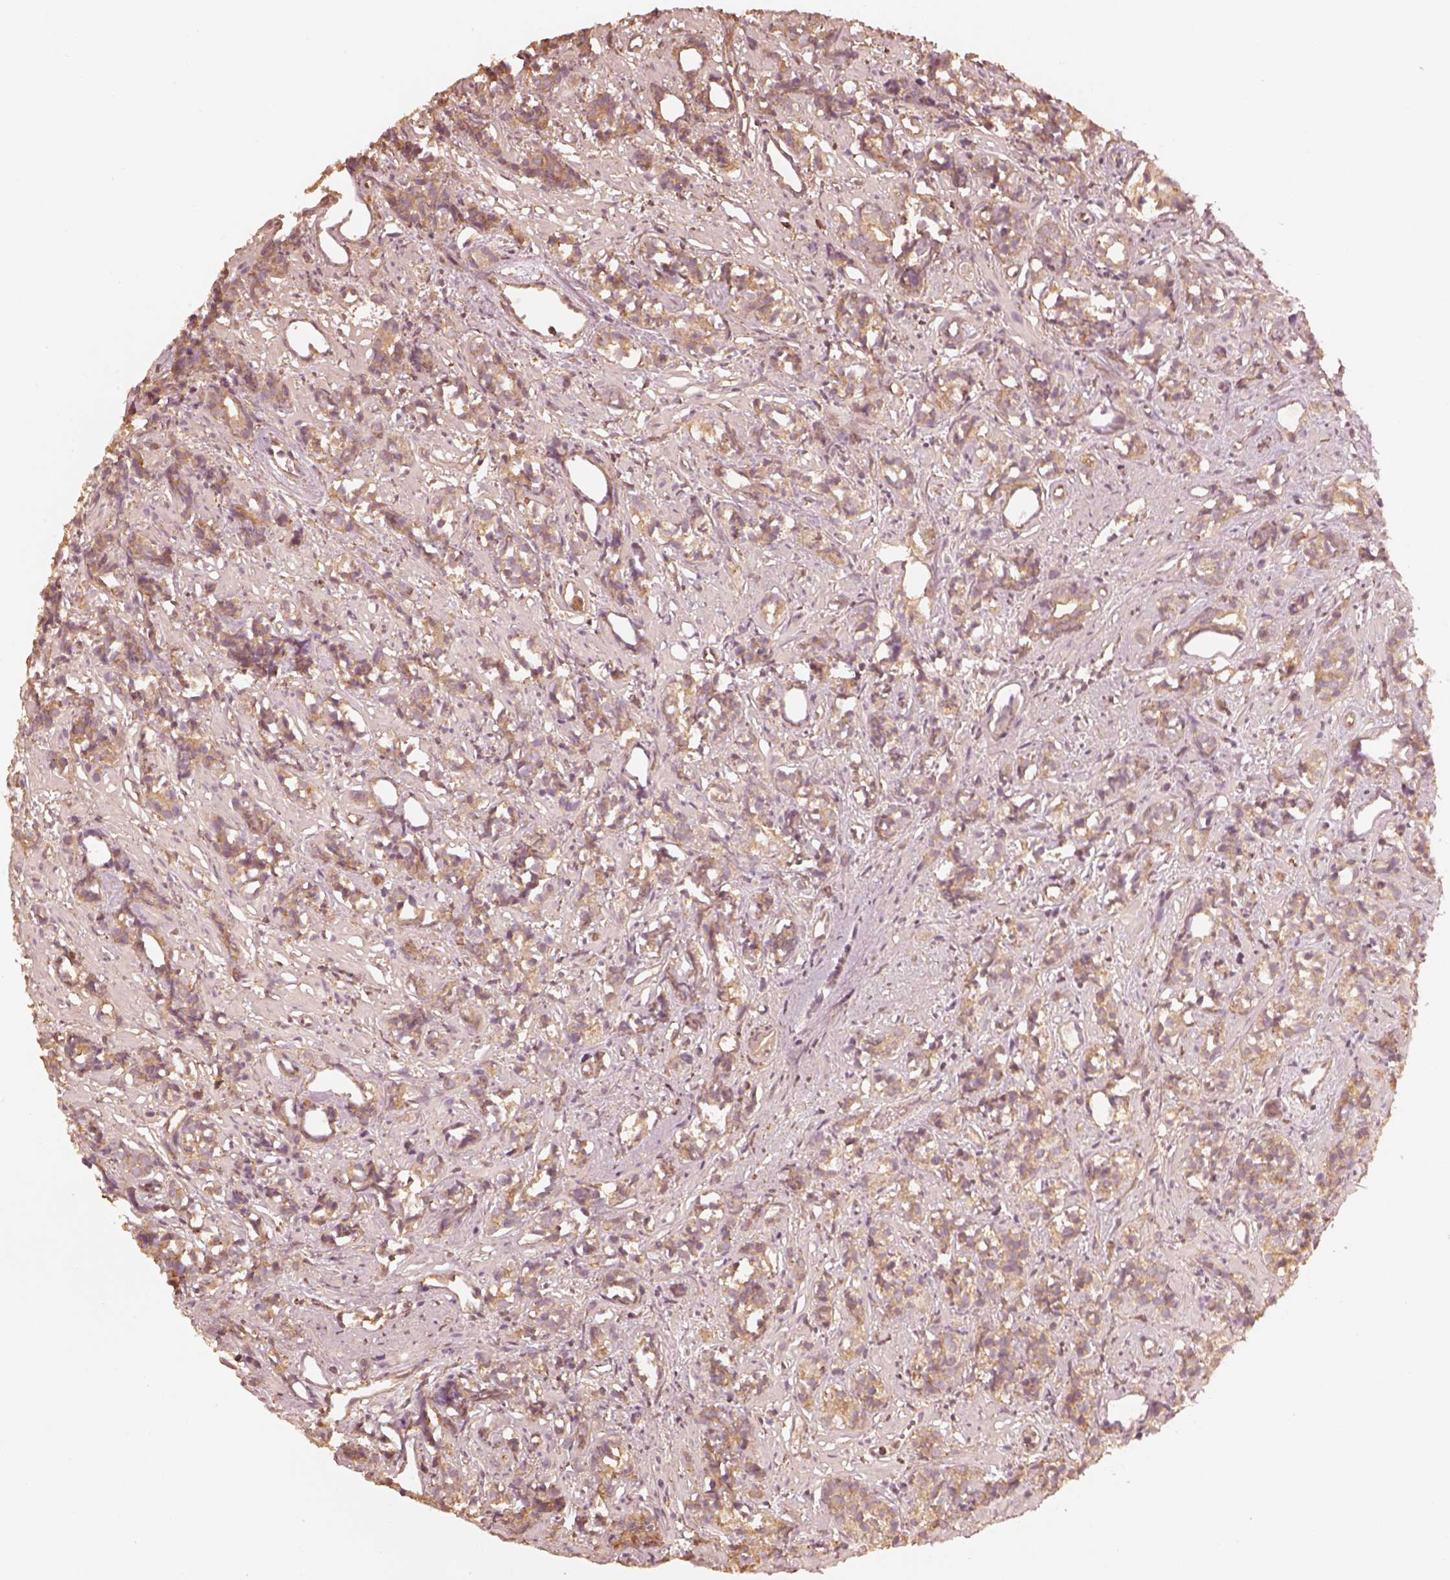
{"staining": {"intensity": "moderate", "quantity": ">75%", "location": "cytoplasmic/membranous"}, "tissue": "prostate cancer", "cell_type": "Tumor cells", "image_type": "cancer", "snomed": [{"axis": "morphology", "description": "Adenocarcinoma, High grade"}, {"axis": "topography", "description": "Prostate"}], "caption": "Protein positivity by immunohistochemistry displays moderate cytoplasmic/membranous expression in approximately >75% of tumor cells in prostate adenocarcinoma (high-grade).", "gene": "WDR7", "patient": {"sex": "male", "age": 84}}